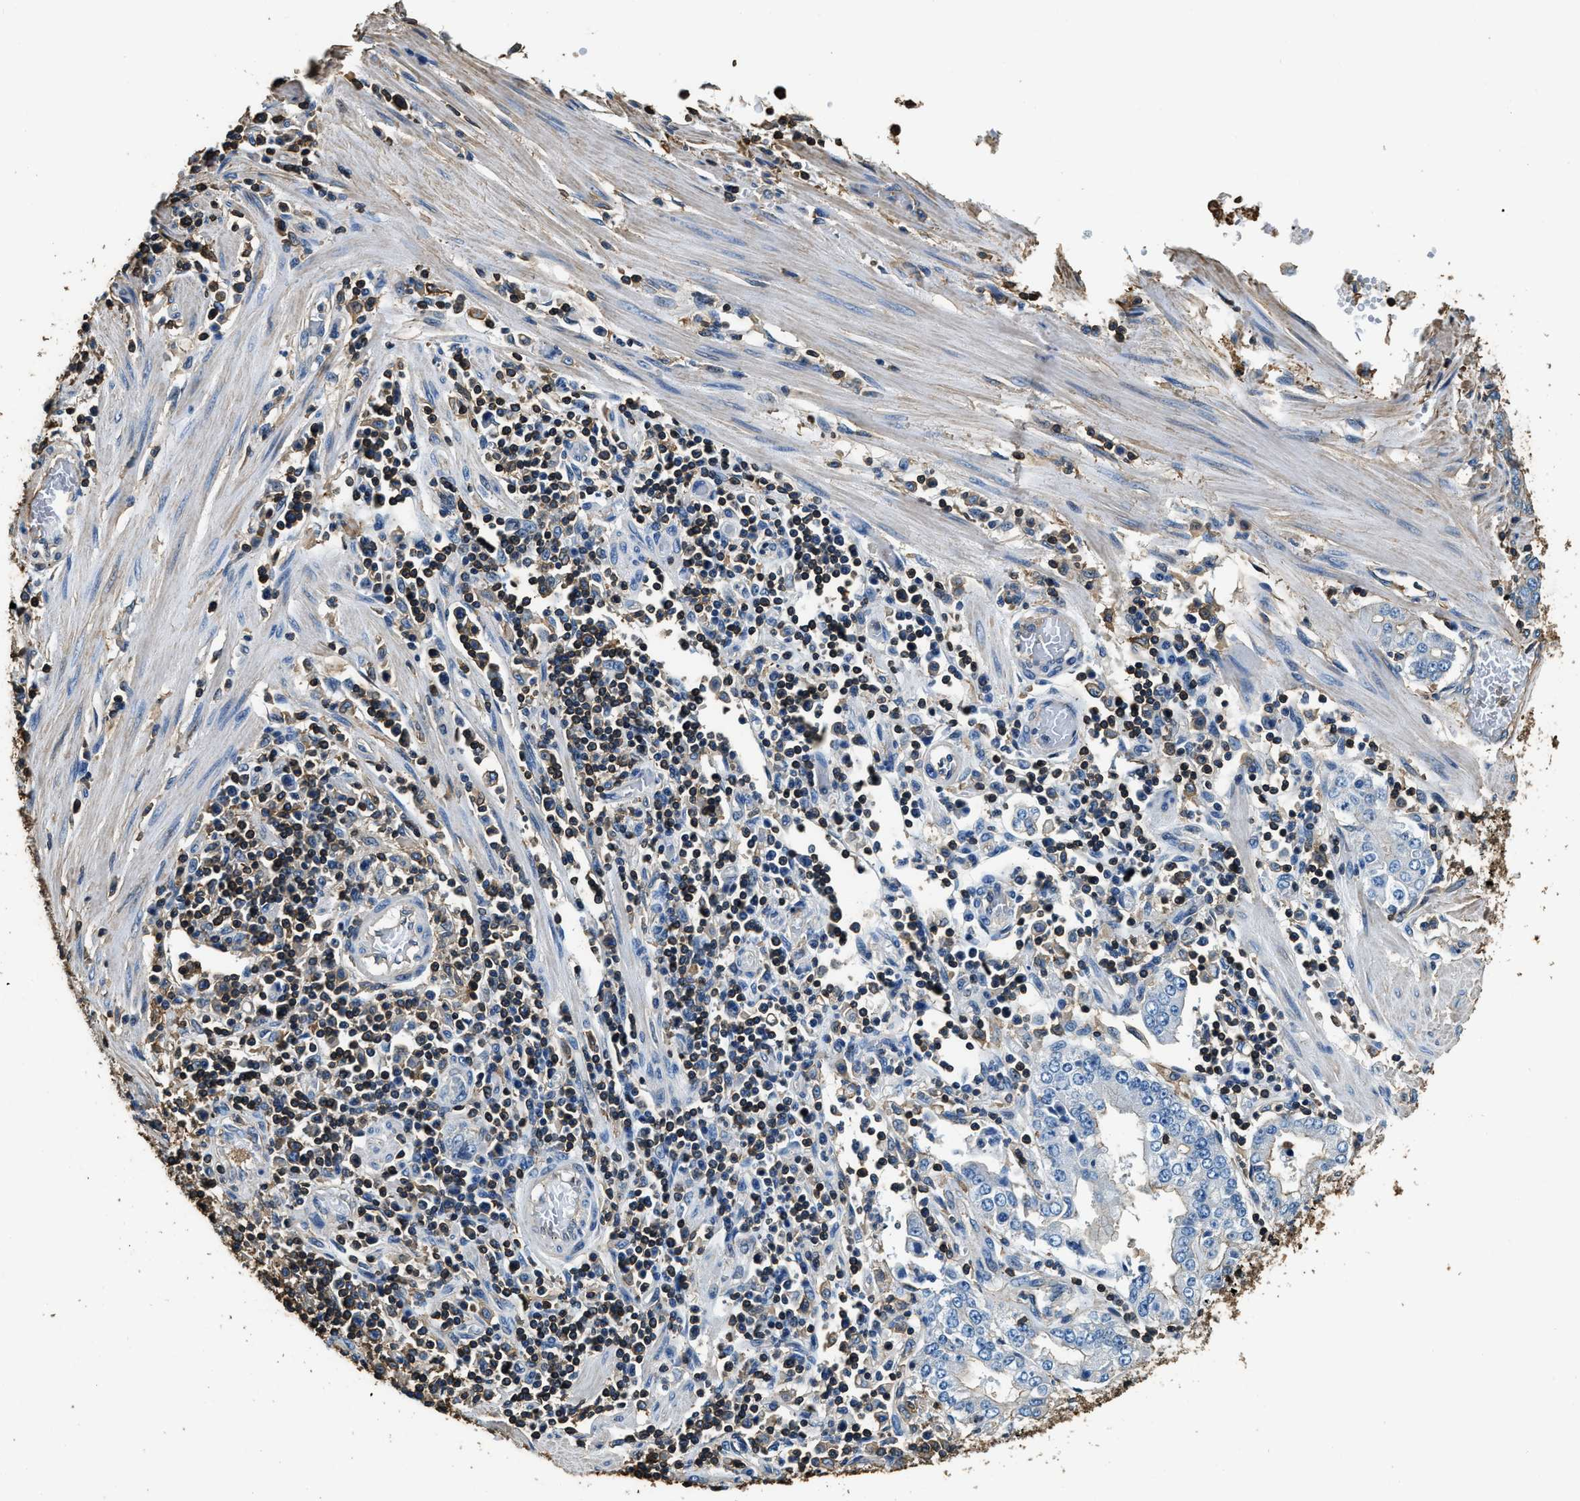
{"staining": {"intensity": "moderate", "quantity": "25%-75%", "location": "cytoplasmic/membranous"}, "tissue": "stomach cancer", "cell_type": "Tumor cells", "image_type": "cancer", "snomed": [{"axis": "morphology", "description": "Adenocarcinoma, NOS"}, {"axis": "topography", "description": "Stomach"}], "caption": "Immunohistochemical staining of stomach cancer (adenocarcinoma) exhibits medium levels of moderate cytoplasmic/membranous protein expression in approximately 25%-75% of tumor cells.", "gene": "ACCS", "patient": {"sex": "male", "age": 76}}